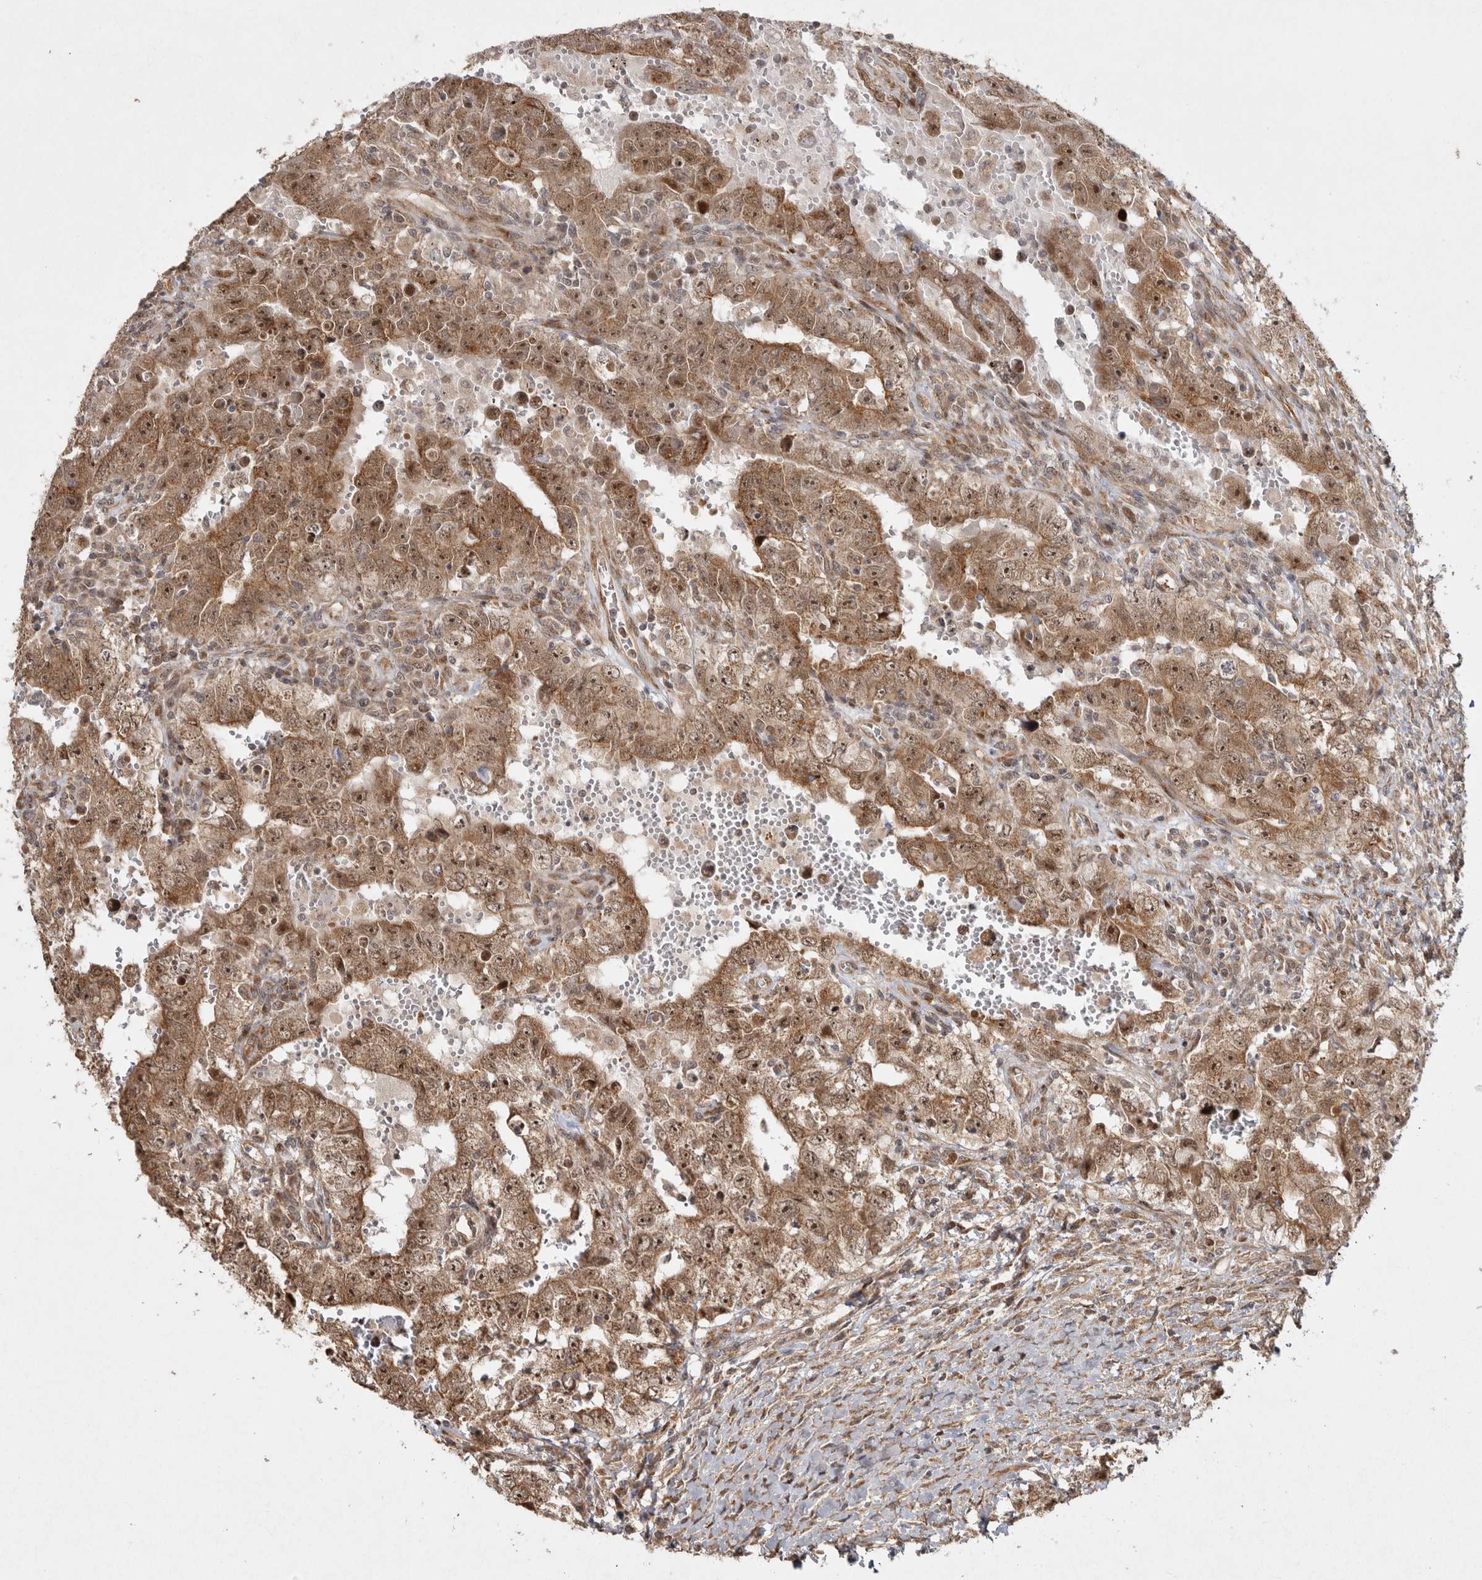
{"staining": {"intensity": "moderate", "quantity": ">75%", "location": "cytoplasmic/membranous,nuclear"}, "tissue": "testis cancer", "cell_type": "Tumor cells", "image_type": "cancer", "snomed": [{"axis": "morphology", "description": "Carcinoma, Embryonal, NOS"}, {"axis": "topography", "description": "Testis"}], "caption": "Human testis cancer (embryonal carcinoma) stained with a protein marker reveals moderate staining in tumor cells.", "gene": "CAMSAP2", "patient": {"sex": "male", "age": 26}}